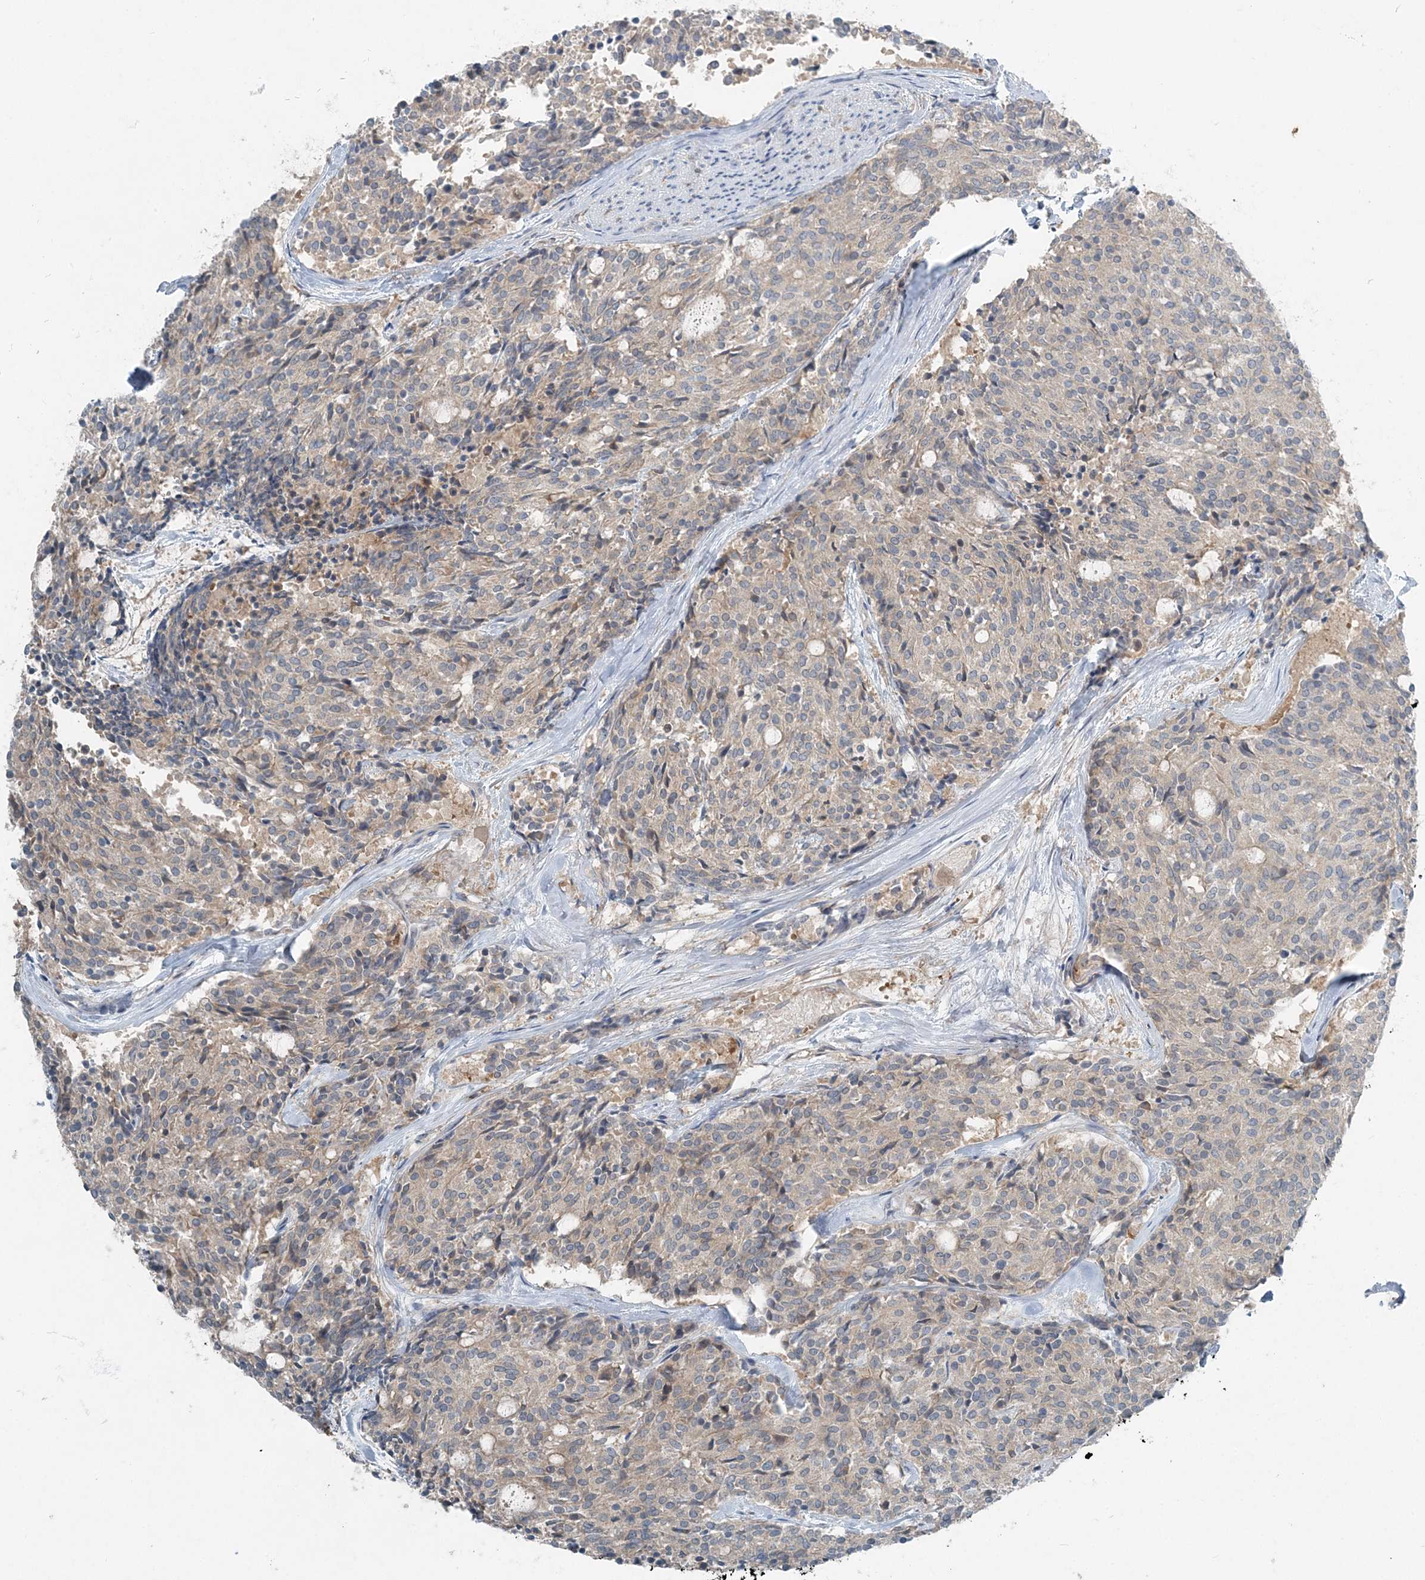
{"staining": {"intensity": "weak", "quantity": "<25%", "location": "cytoplasmic/membranous"}, "tissue": "carcinoid", "cell_type": "Tumor cells", "image_type": "cancer", "snomed": [{"axis": "morphology", "description": "Carcinoid, malignant, NOS"}, {"axis": "topography", "description": "Pancreas"}], "caption": "DAB immunohistochemical staining of carcinoid (malignant) demonstrates no significant staining in tumor cells. (DAB immunohistochemistry (IHC) with hematoxylin counter stain).", "gene": "ARMH1", "patient": {"sex": "female", "age": 54}}